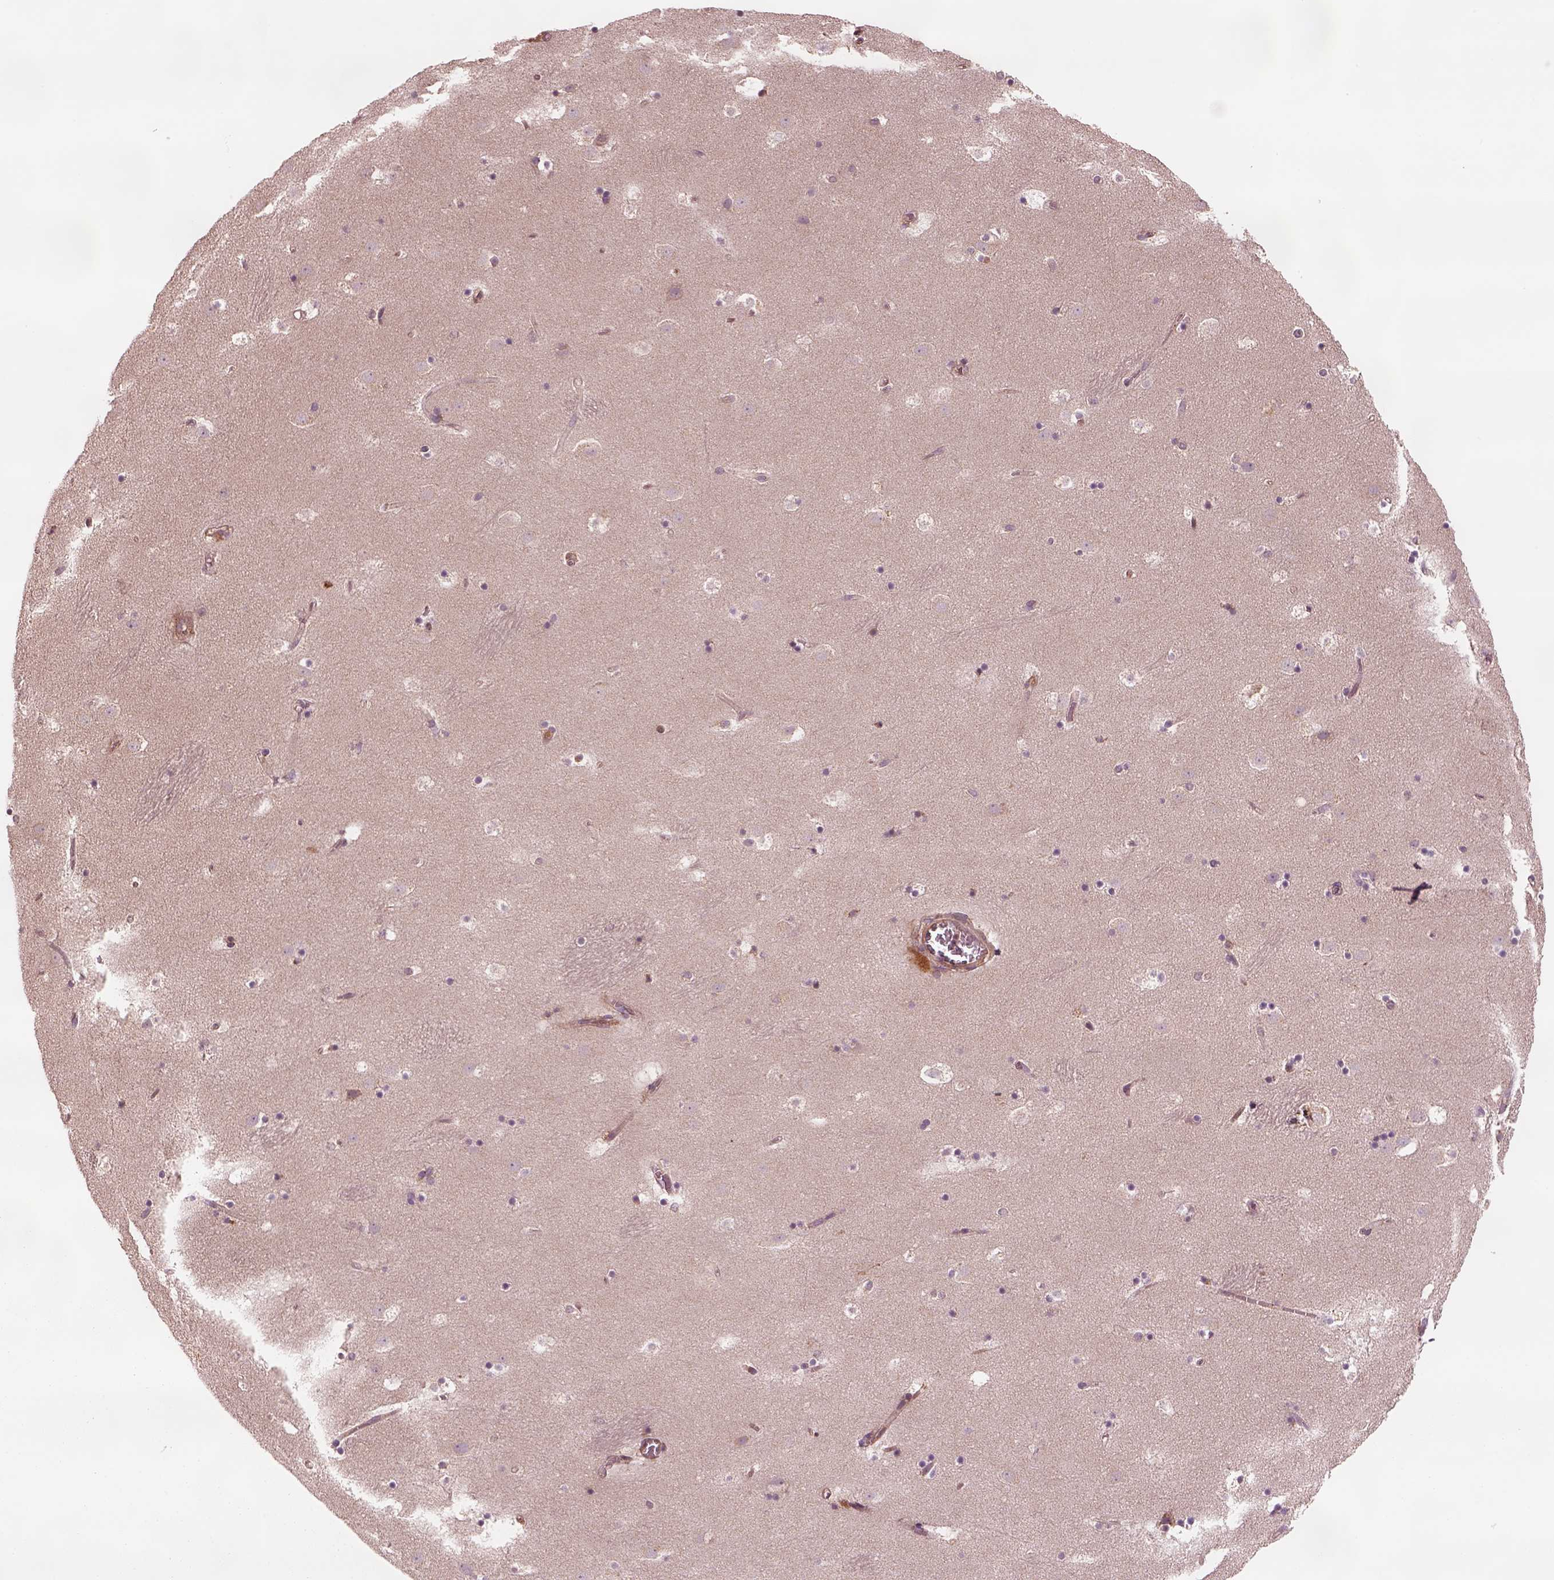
{"staining": {"intensity": "negative", "quantity": "none", "location": "none"}, "tissue": "caudate", "cell_type": "Glial cells", "image_type": "normal", "snomed": [{"axis": "morphology", "description": "Normal tissue, NOS"}, {"axis": "topography", "description": "Lateral ventricle wall"}], "caption": "IHC of normal caudate demonstrates no staining in glial cells.", "gene": "ASCC2", "patient": {"sex": "male", "age": 37}}